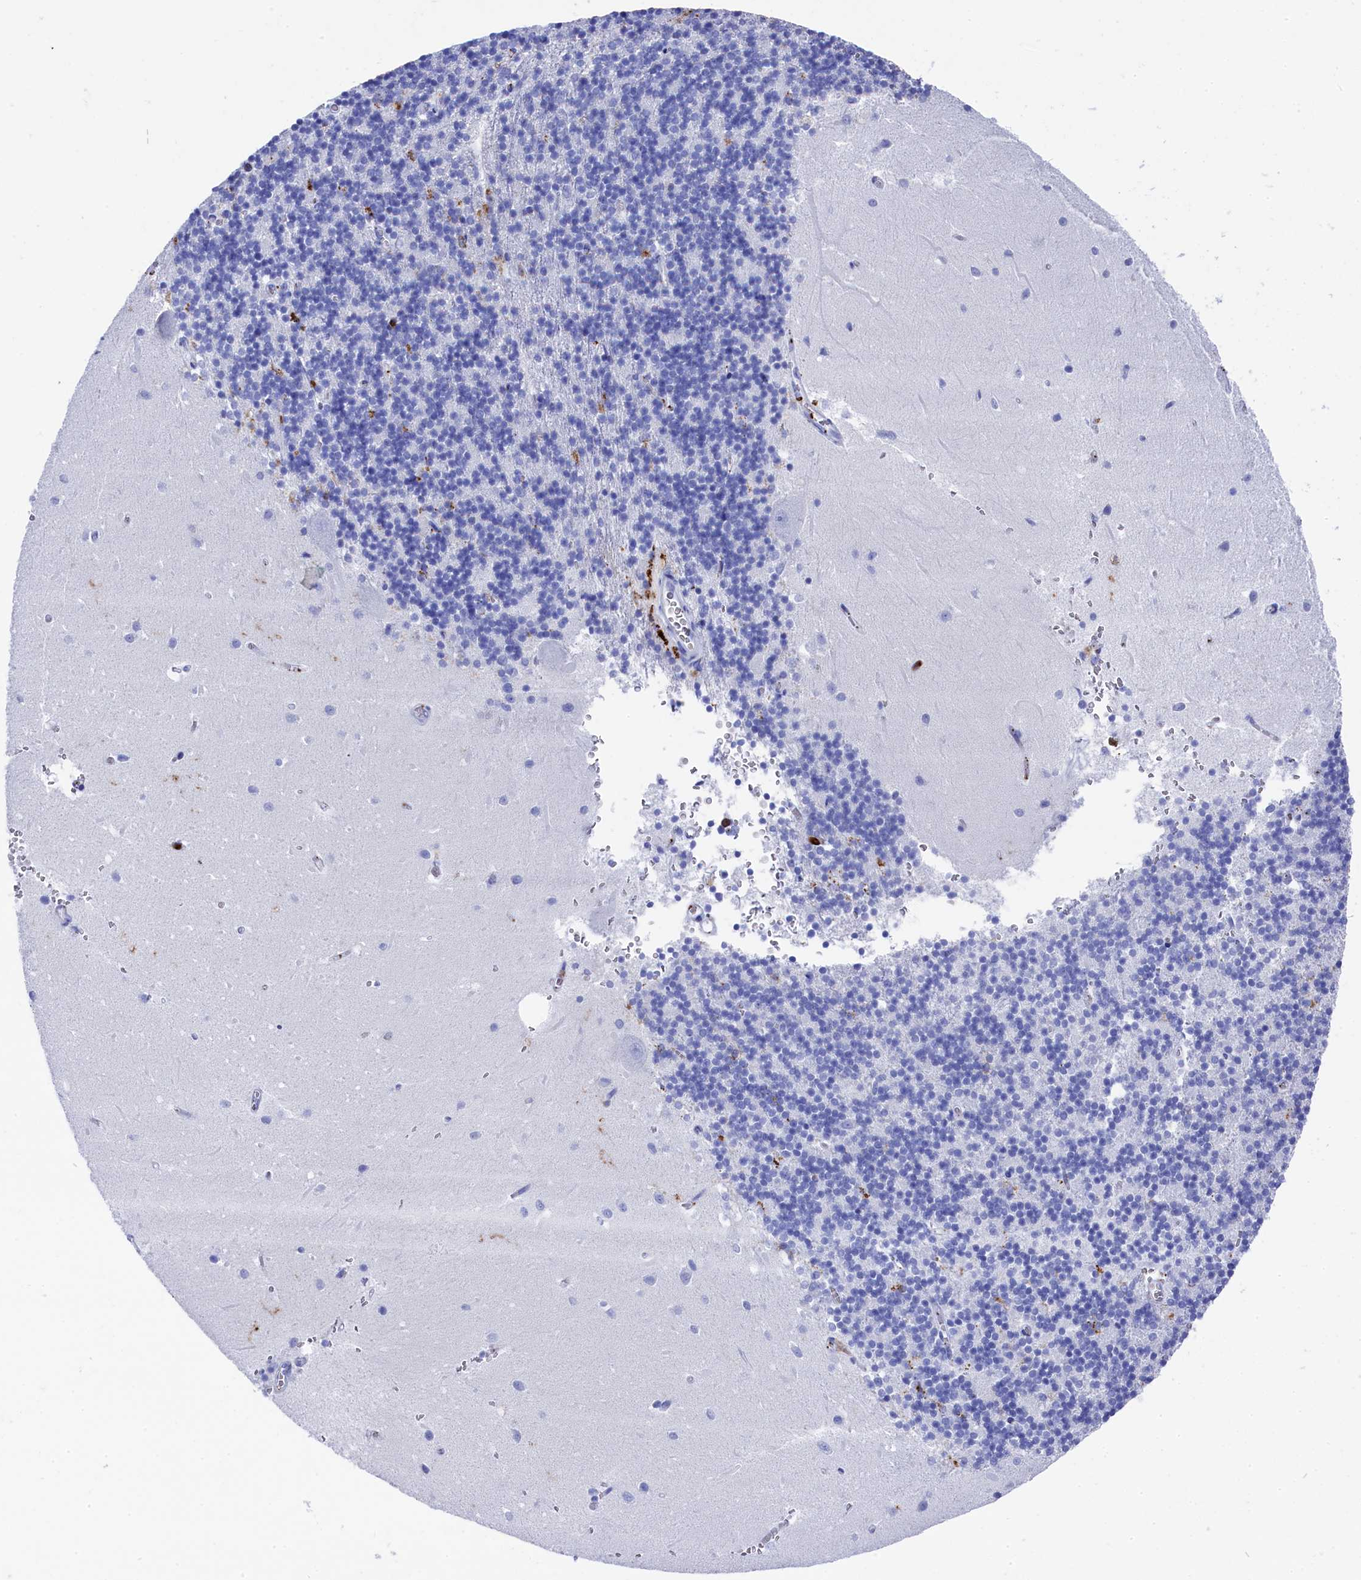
{"staining": {"intensity": "negative", "quantity": "none", "location": "none"}, "tissue": "cerebellum", "cell_type": "Cells in granular layer", "image_type": "normal", "snomed": [{"axis": "morphology", "description": "Normal tissue, NOS"}, {"axis": "topography", "description": "Cerebellum"}], "caption": "This is an immunohistochemistry histopathology image of benign human cerebellum. There is no expression in cells in granular layer.", "gene": "PLAC8", "patient": {"sex": "male", "age": 54}}